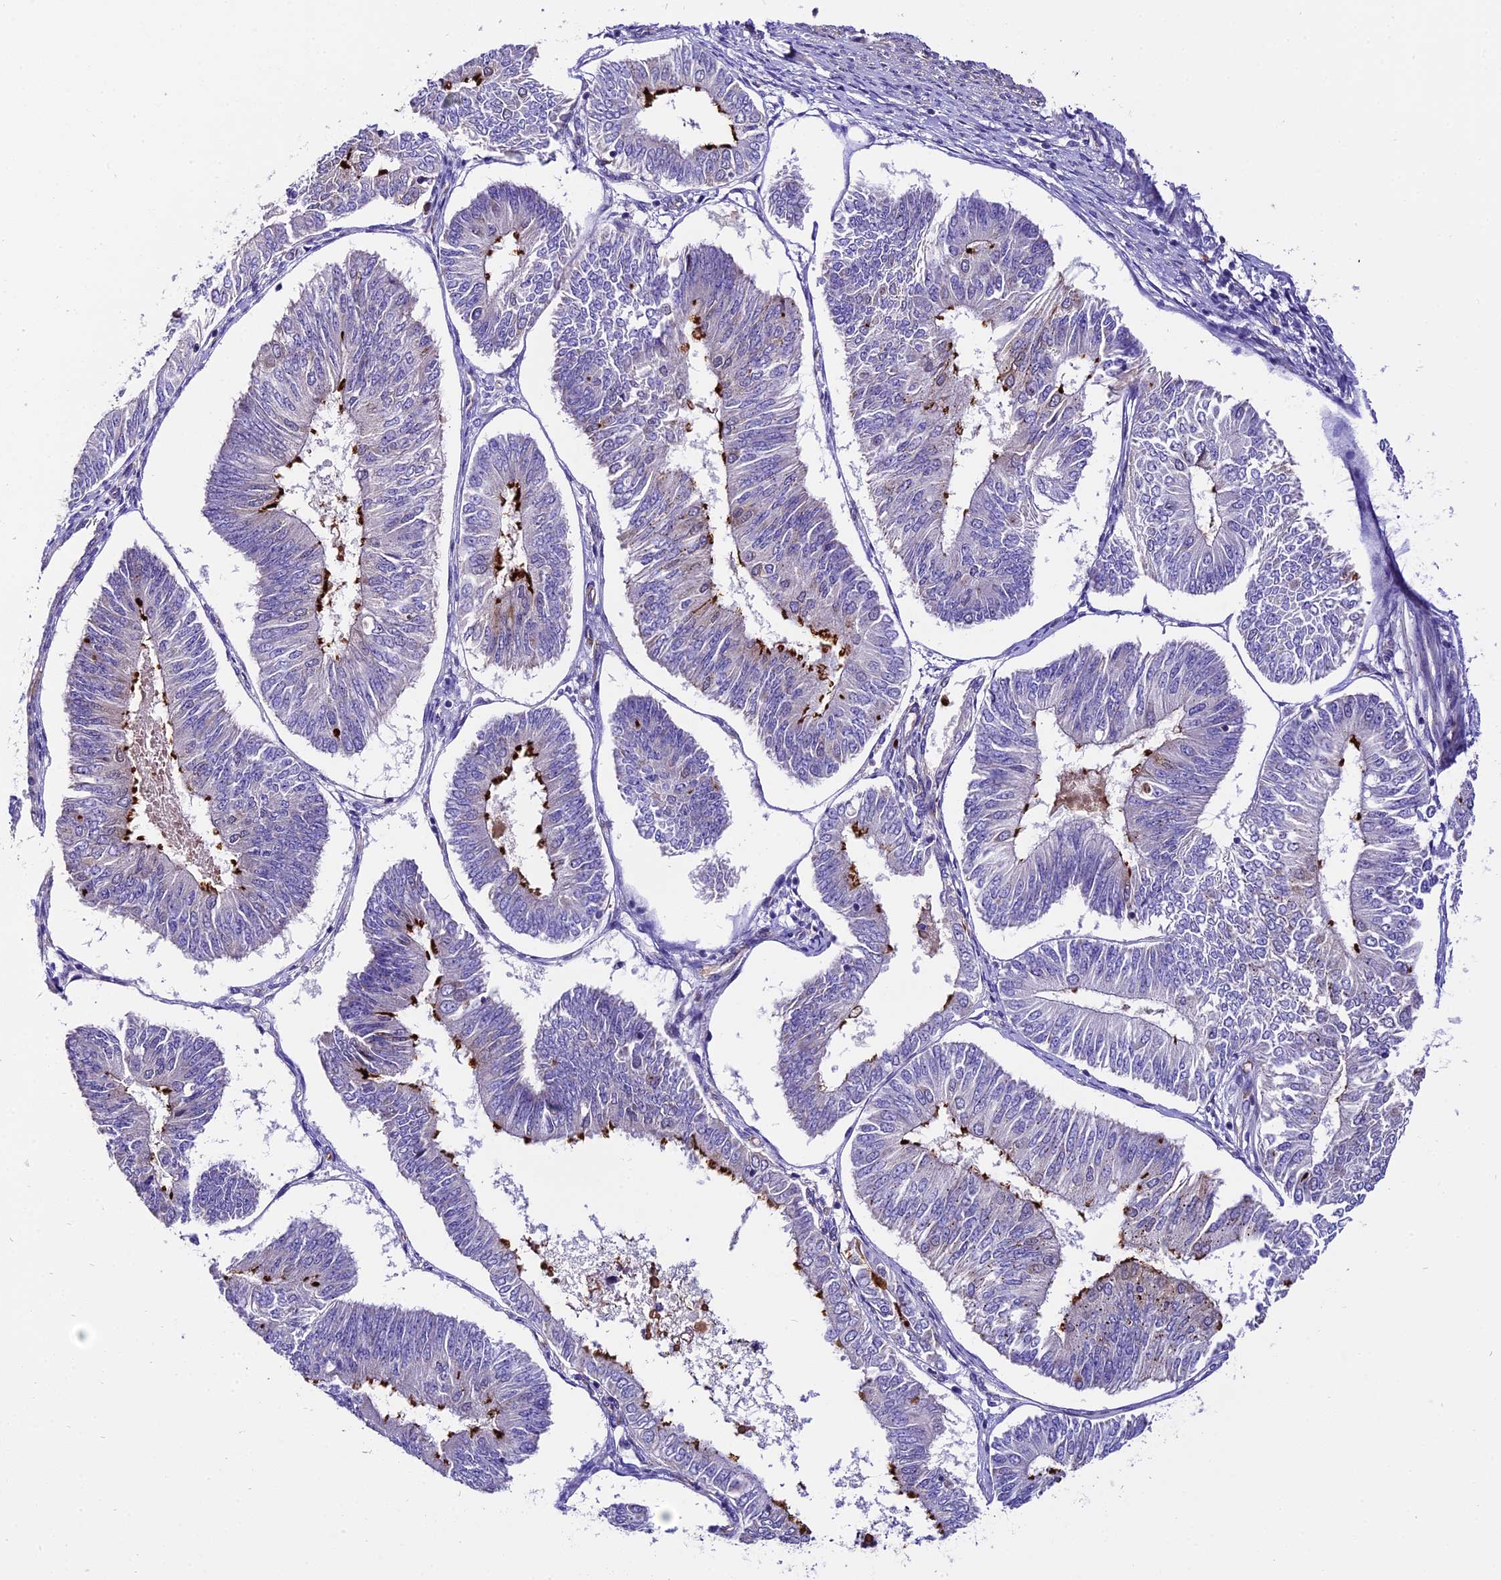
{"staining": {"intensity": "negative", "quantity": "none", "location": "none"}, "tissue": "endometrial cancer", "cell_type": "Tumor cells", "image_type": "cancer", "snomed": [{"axis": "morphology", "description": "Adenocarcinoma, NOS"}, {"axis": "topography", "description": "Endometrium"}], "caption": "Tumor cells are negative for protein expression in human endometrial cancer (adenocarcinoma). Brightfield microscopy of immunohistochemistry stained with DAB (brown) and hematoxylin (blue), captured at high magnification.", "gene": "MAP3K7CL", "patient": {"sex": "female", "age": 58}}